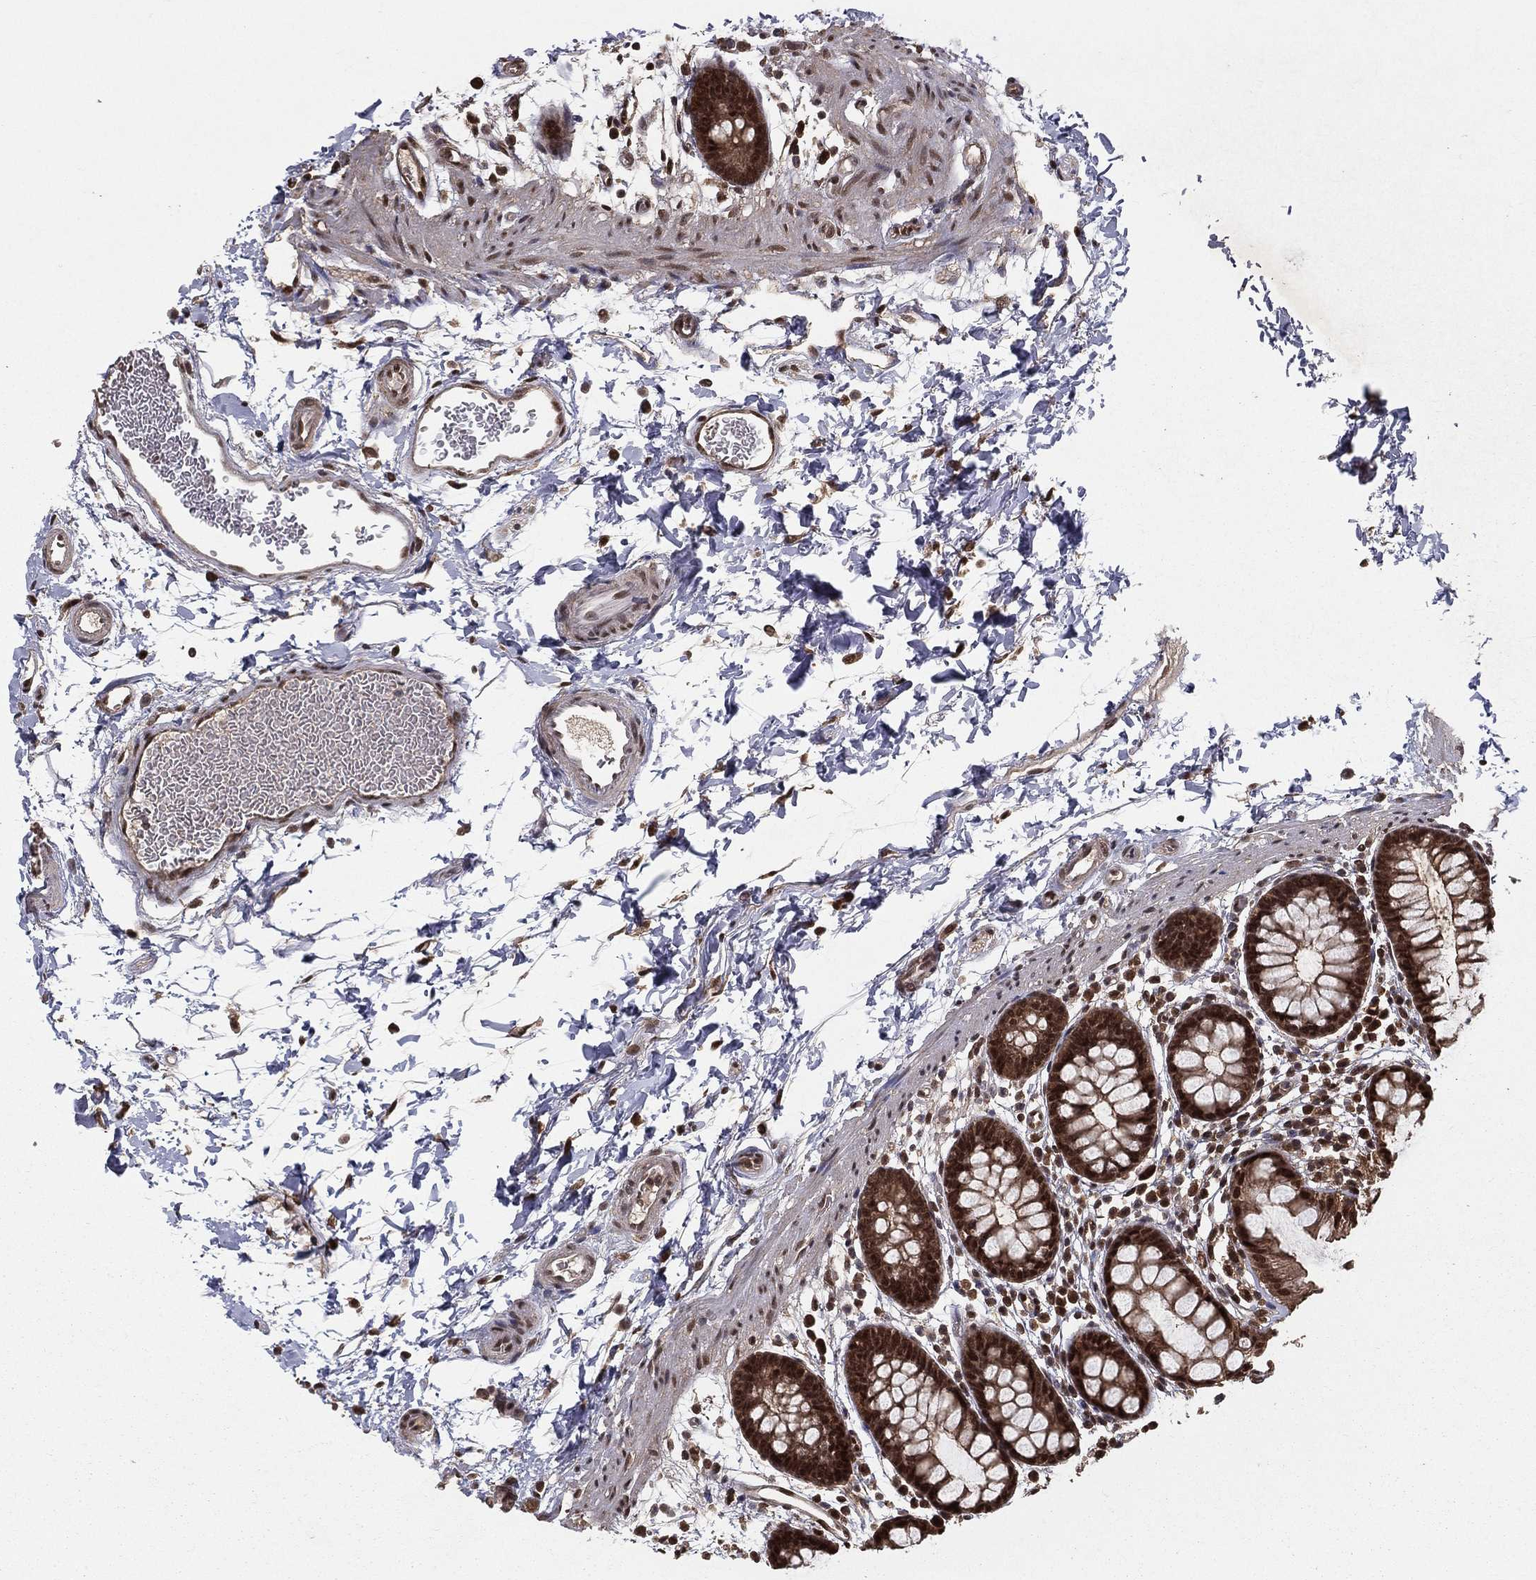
{"staining": {"intensity": "strong", "quantity": ">75%", "location": "cytoplasmic/membranous,nuclear"}, "tissue": "rectum", "cell_type": "Glandular cells", "image_type": "normal", "snomed": [{"axis": "morphology", "description": "Normal tissue, NOS"}, {"axis": "topography", "description": "Rectum"}], "caption": "A high amount of strong cytoplasmic/membranous,nuclear expression is present in approximately >75% of glandular cells in normal rectum. The staining is performed using DAB brown chromogen to label protein expression. The nuclei are counter-stained blue using hematoxylin.", "gene": "CARM1", "patient": {"sex": "male", "age": 57}}